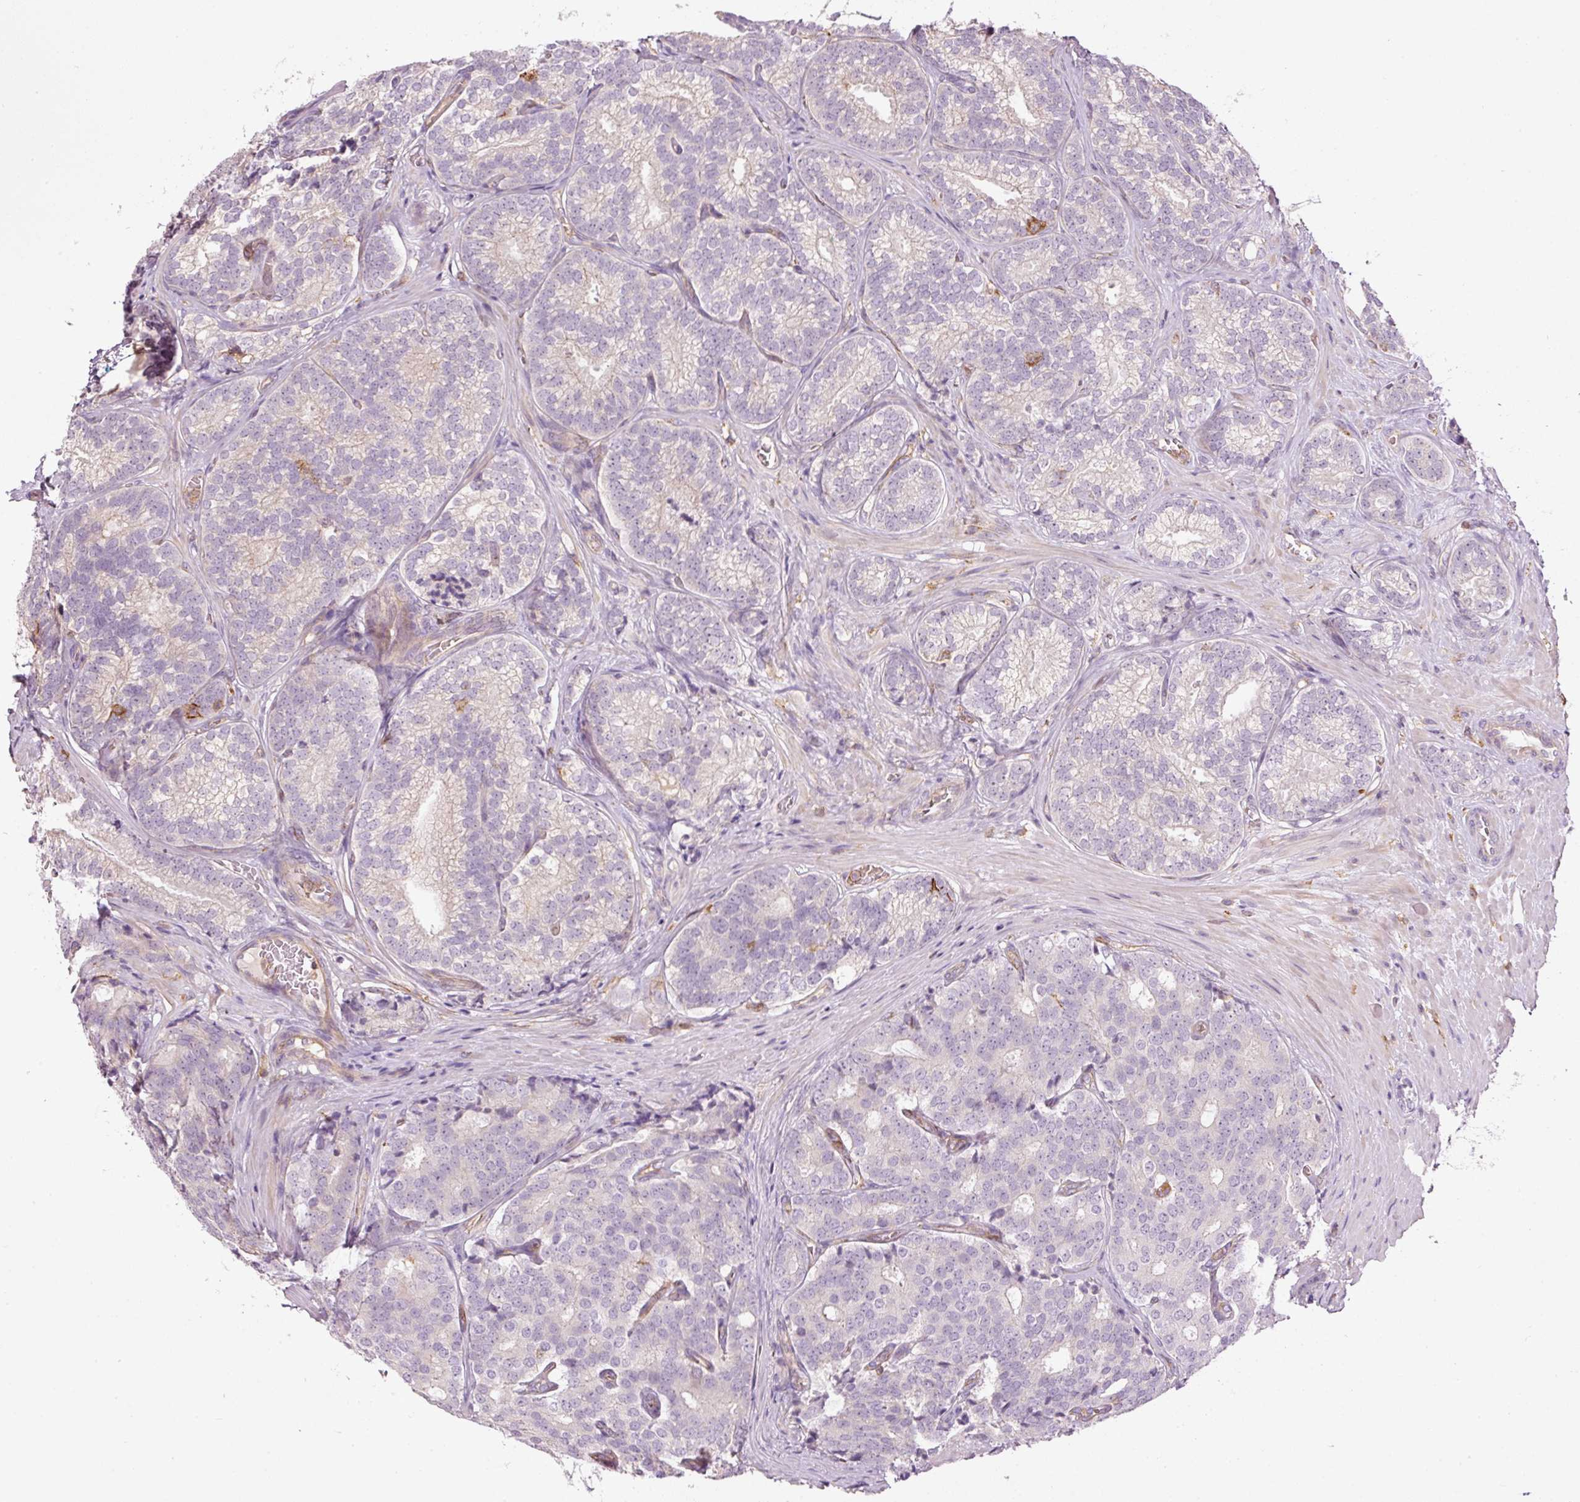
{"staining": {"intensity": "negative", "quantity": "none", "location": "none"}, "tissue": "prostate cancer", "cell_type": "Tumor cells", "image_type": "cancer", "snomed": [{"axis": "morphology", "description": "Adenocarcinoma, High grade"}, {"axis": "topography", "description": "Prostate"}], "caption": "The immunohistochemistry micrograph has no significant staining in tumor cells of high-grade adenocarcinoma (prostate) tissue.", "gene": "SIPA1", "patient": {"sex": "male", "age": 63}}